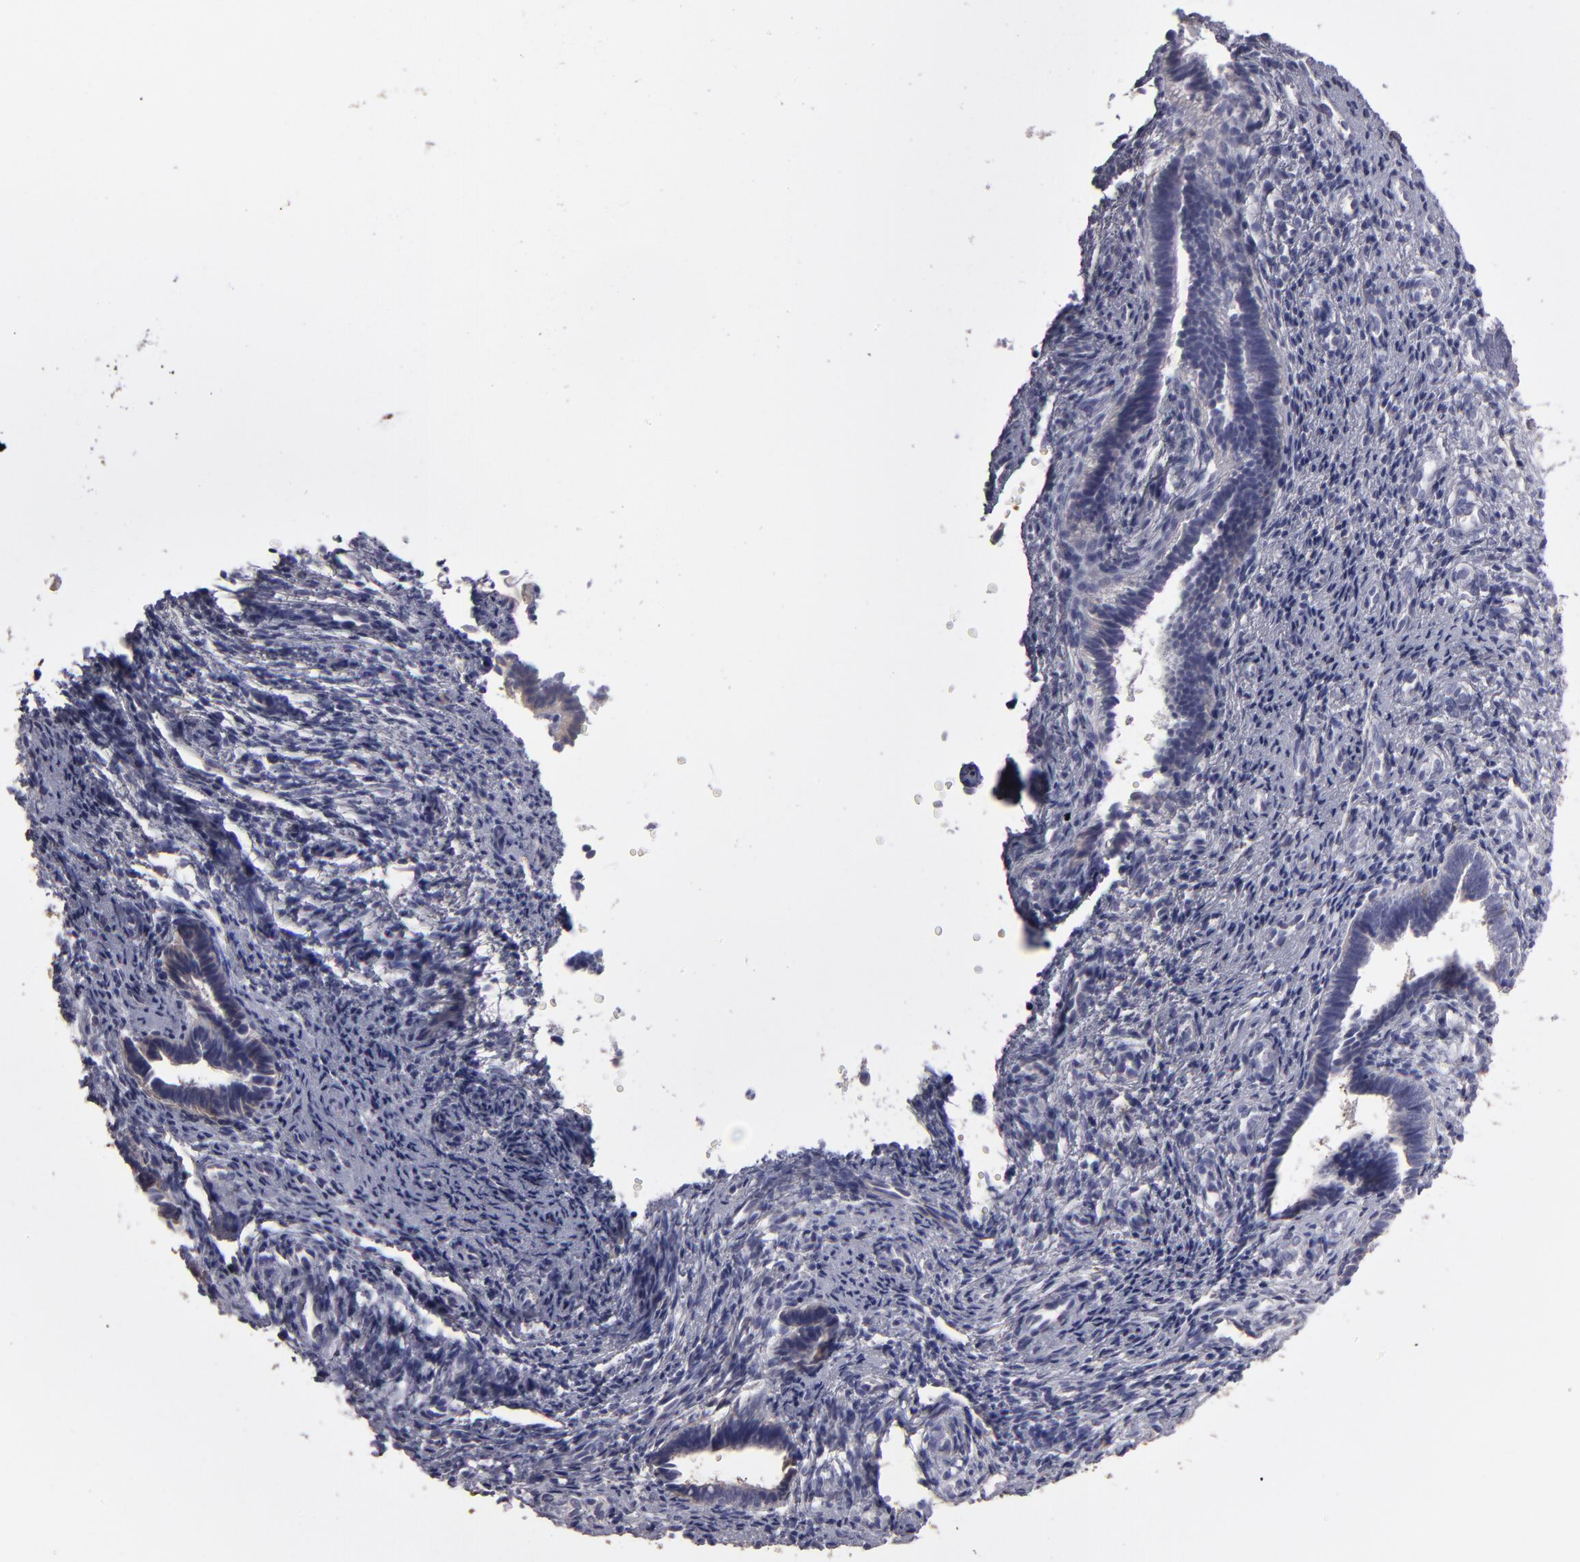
{"staining": {"intensity": "strong", "quantity": "<25%", "location": "cytoplasmic/membranous"}, "tissue": "endometrium", "cell_type": "Cells in endometrial stroma", "image_type": "normal", "snomed": [{"axis": "morphology", "description": "Normal tissue, NOS"}, {"axis": "topography", "description": "Endometrium"}], "caption": "Protein analysis of benign endometrium shows strong cytoplasmic/membranous positivity in about <25% of cells in endometrial stroma.", "gene": "CALR", "patient": {"sex": "female", "age": 27}}